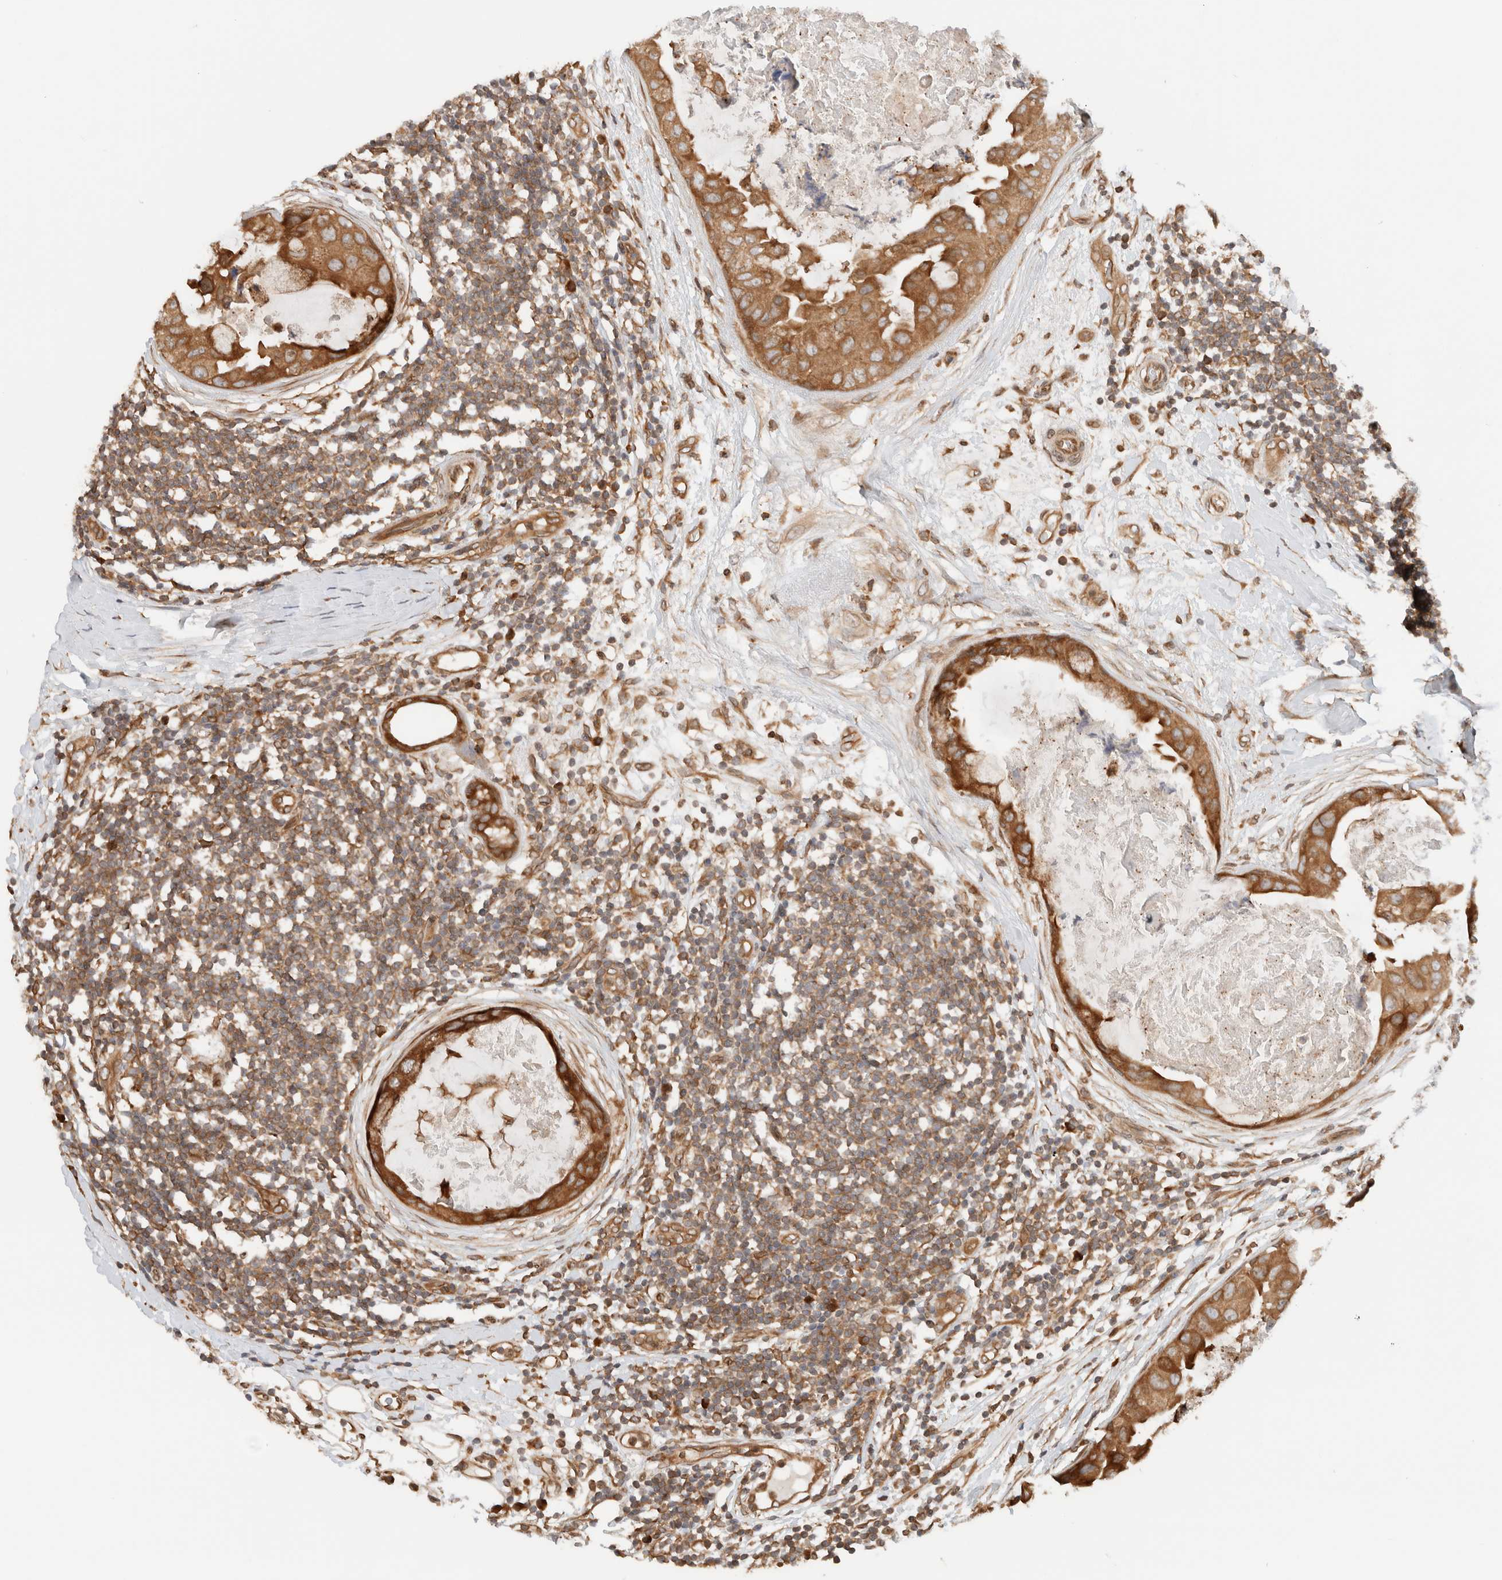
{"staining": {"intensity": "moderate", "quantity": ">75%", "location": "cytoplasmic/membranous"}, "tissue": "breast cancer", "cell_type": "Tumor cells", "image_type": "cancer", "snomed": [{"axis": "morphology", "description": "Duct carcinoma"}, {"axis": "topography", "description": "Breast"}], "caption": "Immunohistochemical staining of human breast invasive ductal carcinoma reveals medium levels of moderate cytoplasmic/membranous expression in approximately >75% of tumor cells.", "gene": "ARFGEF2", "patient": {"sex": "female", "age": 40}}